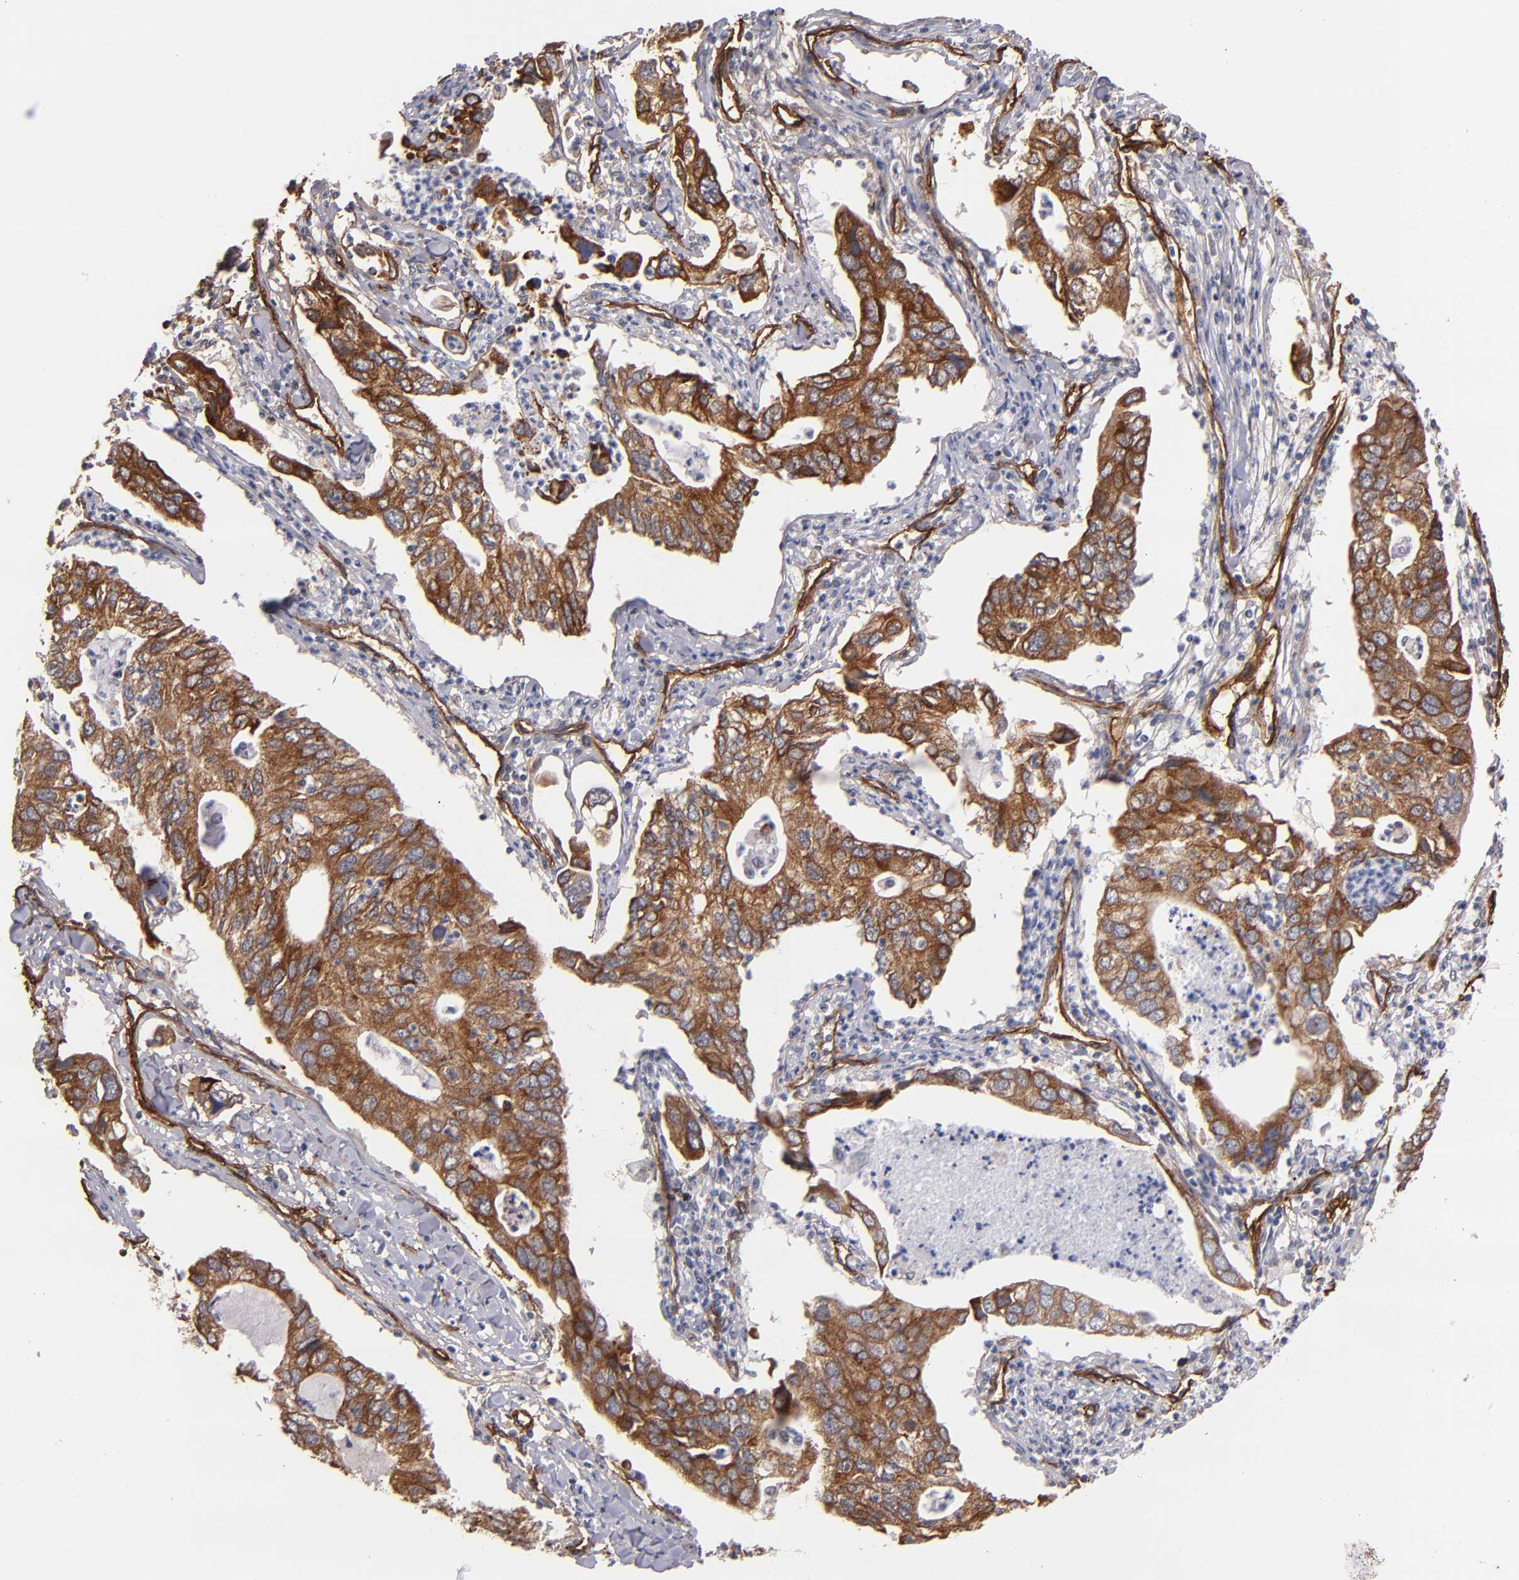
{"staining": {"intensity": "strong", "quantity": ">75%", "location": "cytoplasmic/membranous"}, "tissue": "lung cancer", "cell_type": "Tumor cells", "image_type": "cancer", "snomed": [{"axis": "morphology", "description": "Adenocarcinoma, NOS"}, {"axis": "topography", "description": "Lung"}], "caption": "The immunohistochemical stain highlights strong cytoplasmic/membranous positivity in tumor cells of lung adenocarcinoma tissue. Ihc stains the protein of interest in brown and the nuclei are stained blue.", "gene": "LAMC1", "patient": {"sex": "male", "age": 48}}